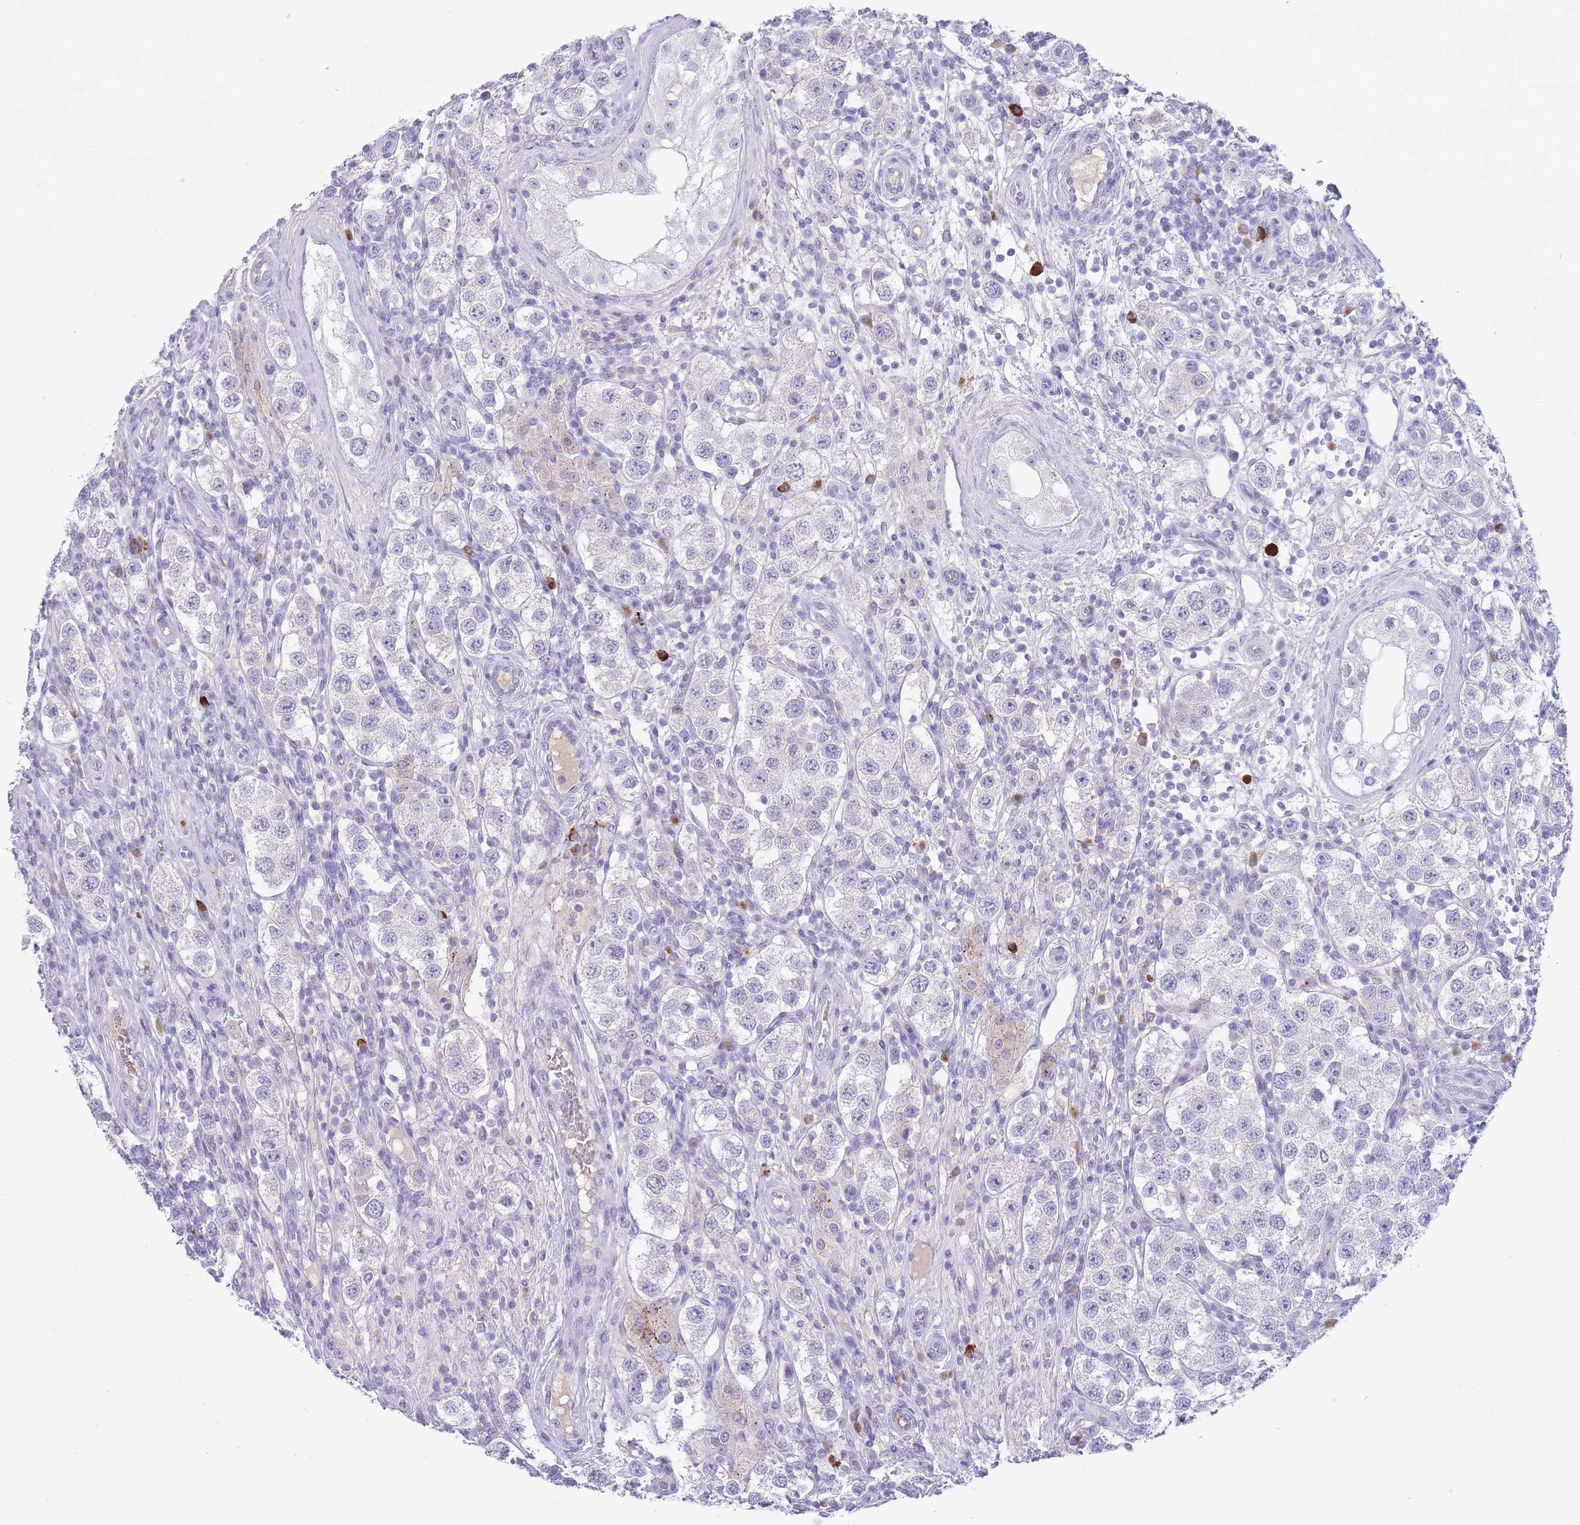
{"staining": {"intensity": "negative", "quantity": "none", "location": "none"}, "tissue": "testis cancer", "cell_type": "Tumor cells", "image_type": "cancer", "snomed": [{"axis": "morphology", "description": "Seminoma, NOS"}, {"axis": "topography", "description": "Testis"}], "caption": "Immunohistochemical staining of testis cancer demonstrates no significant expression in tumor cells.", "gene": "ASAP3", "patient": {"sex": "male", "age": 37}}